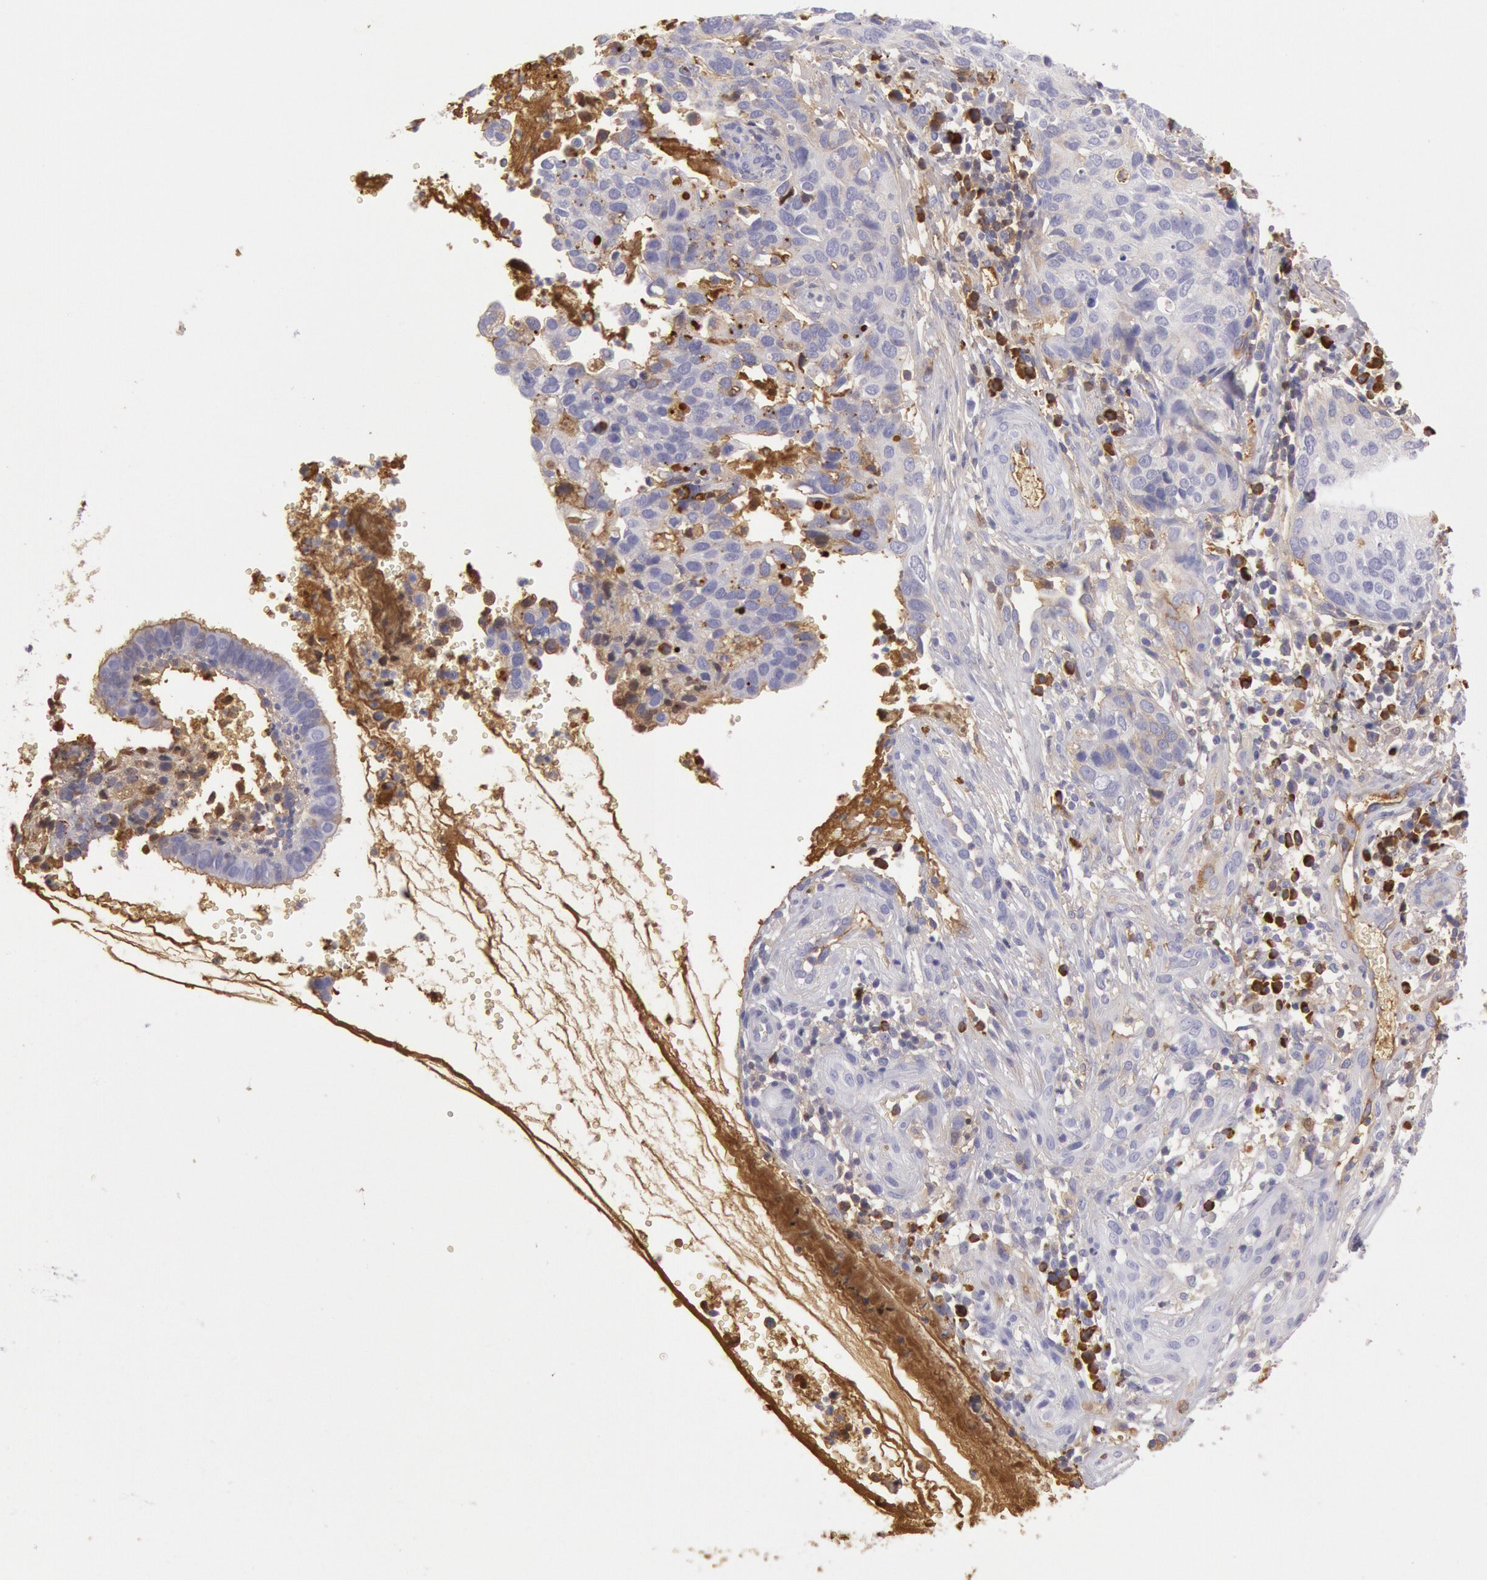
{"staining": {"intensity": "moderate", "quantity": "<25%", "location": "cytoplasmic/membranous"}, "tissue": "cervical cancer", "cell_type": "Tumor cells", "image_type": "cancer", "snomed": [{"axis": "morphology", "description": "Normal tissue, NOS"}, {"axis": "morphology", "description": "Squamous cell carcinoma, NOS"}, {"axis": "topography", "description": "Cervix"}], "caption": "Immunohistochemistry (DAB) staining of human squamous cell carcinoma (cervical) displays moderate cytoplasmic/membranous protein staining in about <25% of tumor cells.", "gene": "IGHG1", "patient": {"sex": "female", "age": 45}}